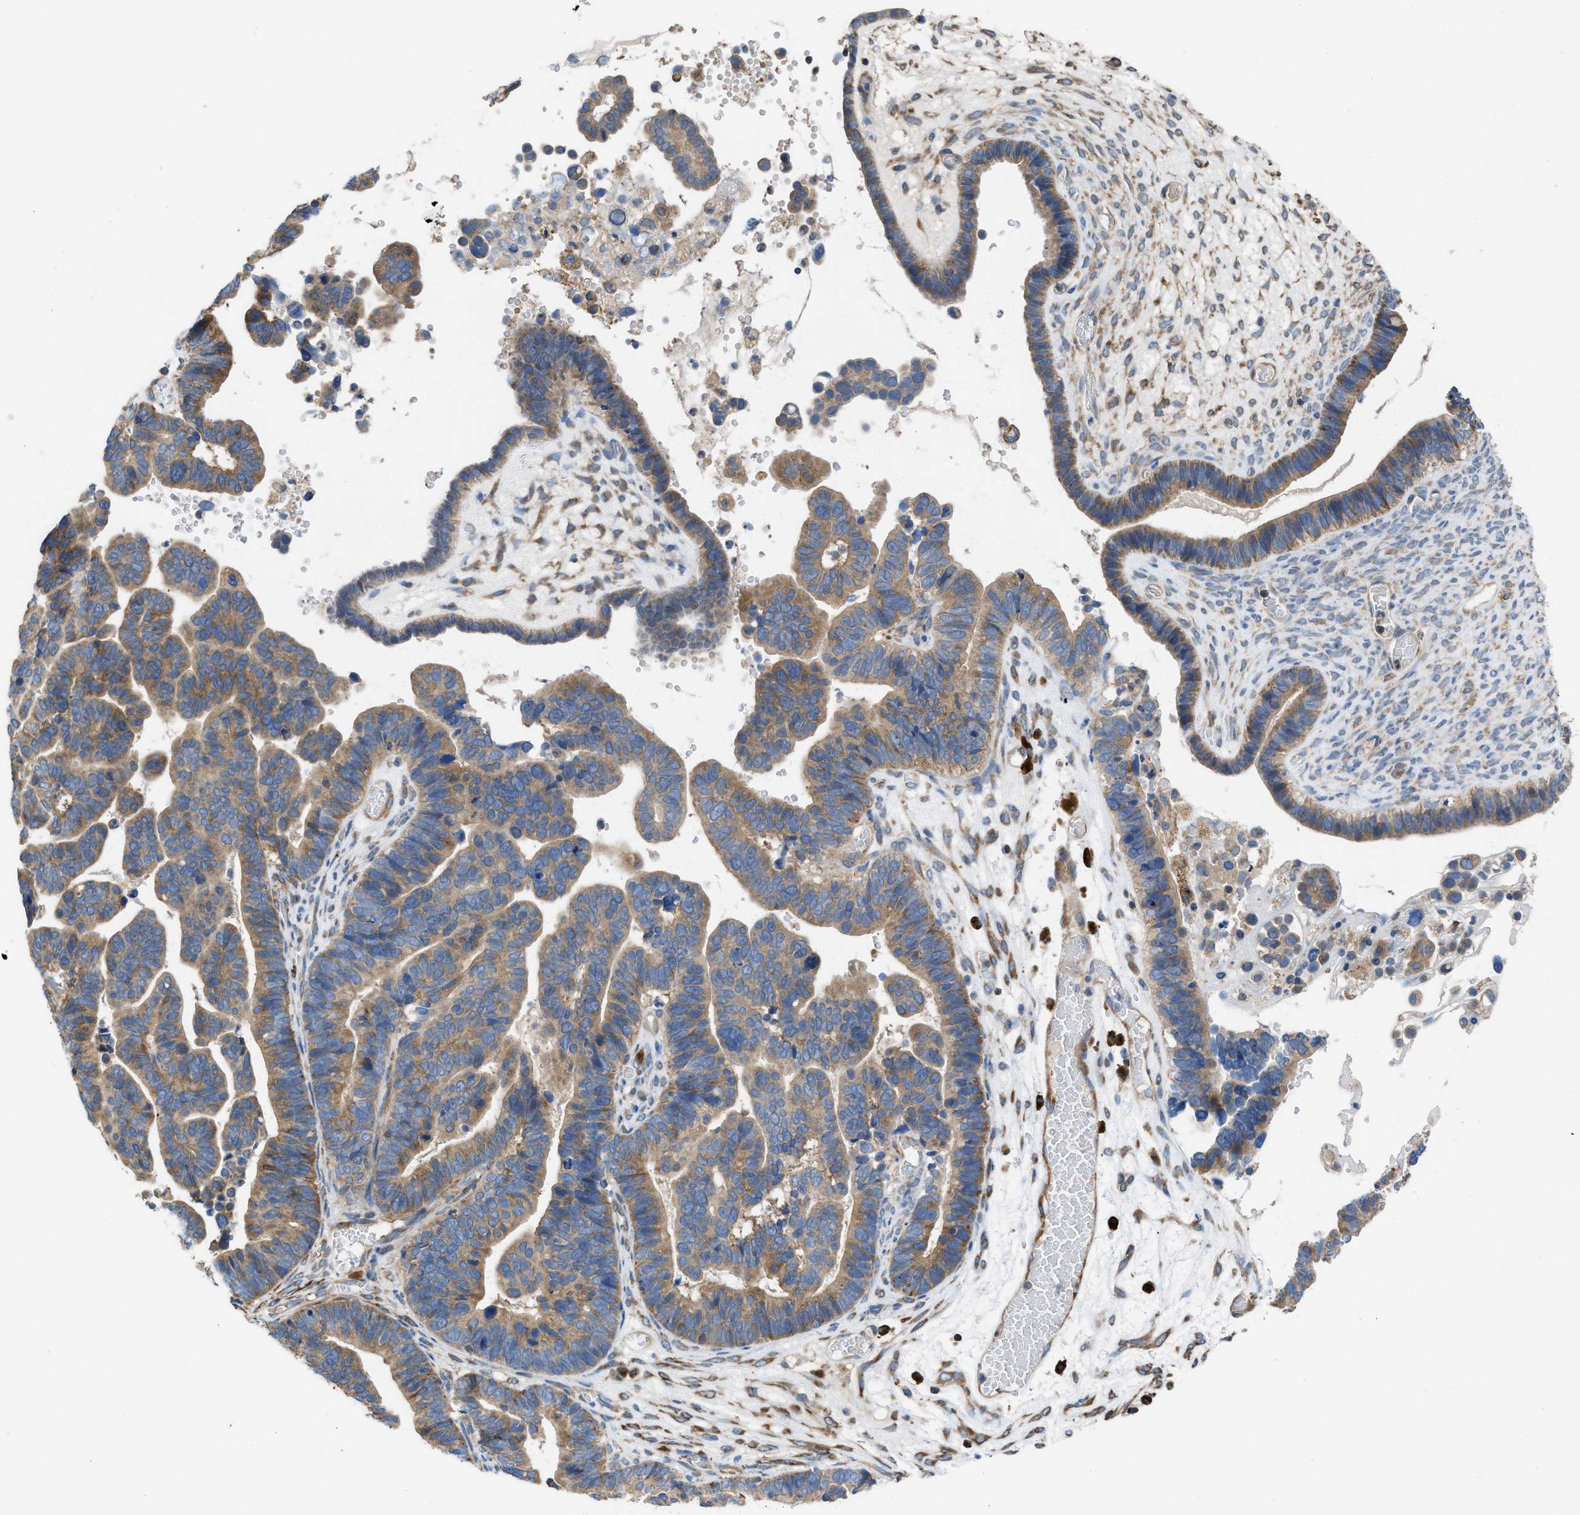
{"staining": {"intensity": "moderate", "quantity": ">75%", "location": "cytoplasmic/membranous"}, "tissue": "ovarian cancer", "cell_type": "Tumor cells", "image_type": "cancer", "snomed": [{"axis": "morphology", "description": "Cystadenocarcinoma, serous, NOS"}, {"axis": "topography", "description": "Ovary"}], "caption": "There is medium levels of moderate cytoplasmic/membranous staining in tumor cells of ovarian cancer, as demonstrated by immunohistochemical staining (brown color).", "gene": "CHKB", "patient": {"sex": "female", "age": 56}}